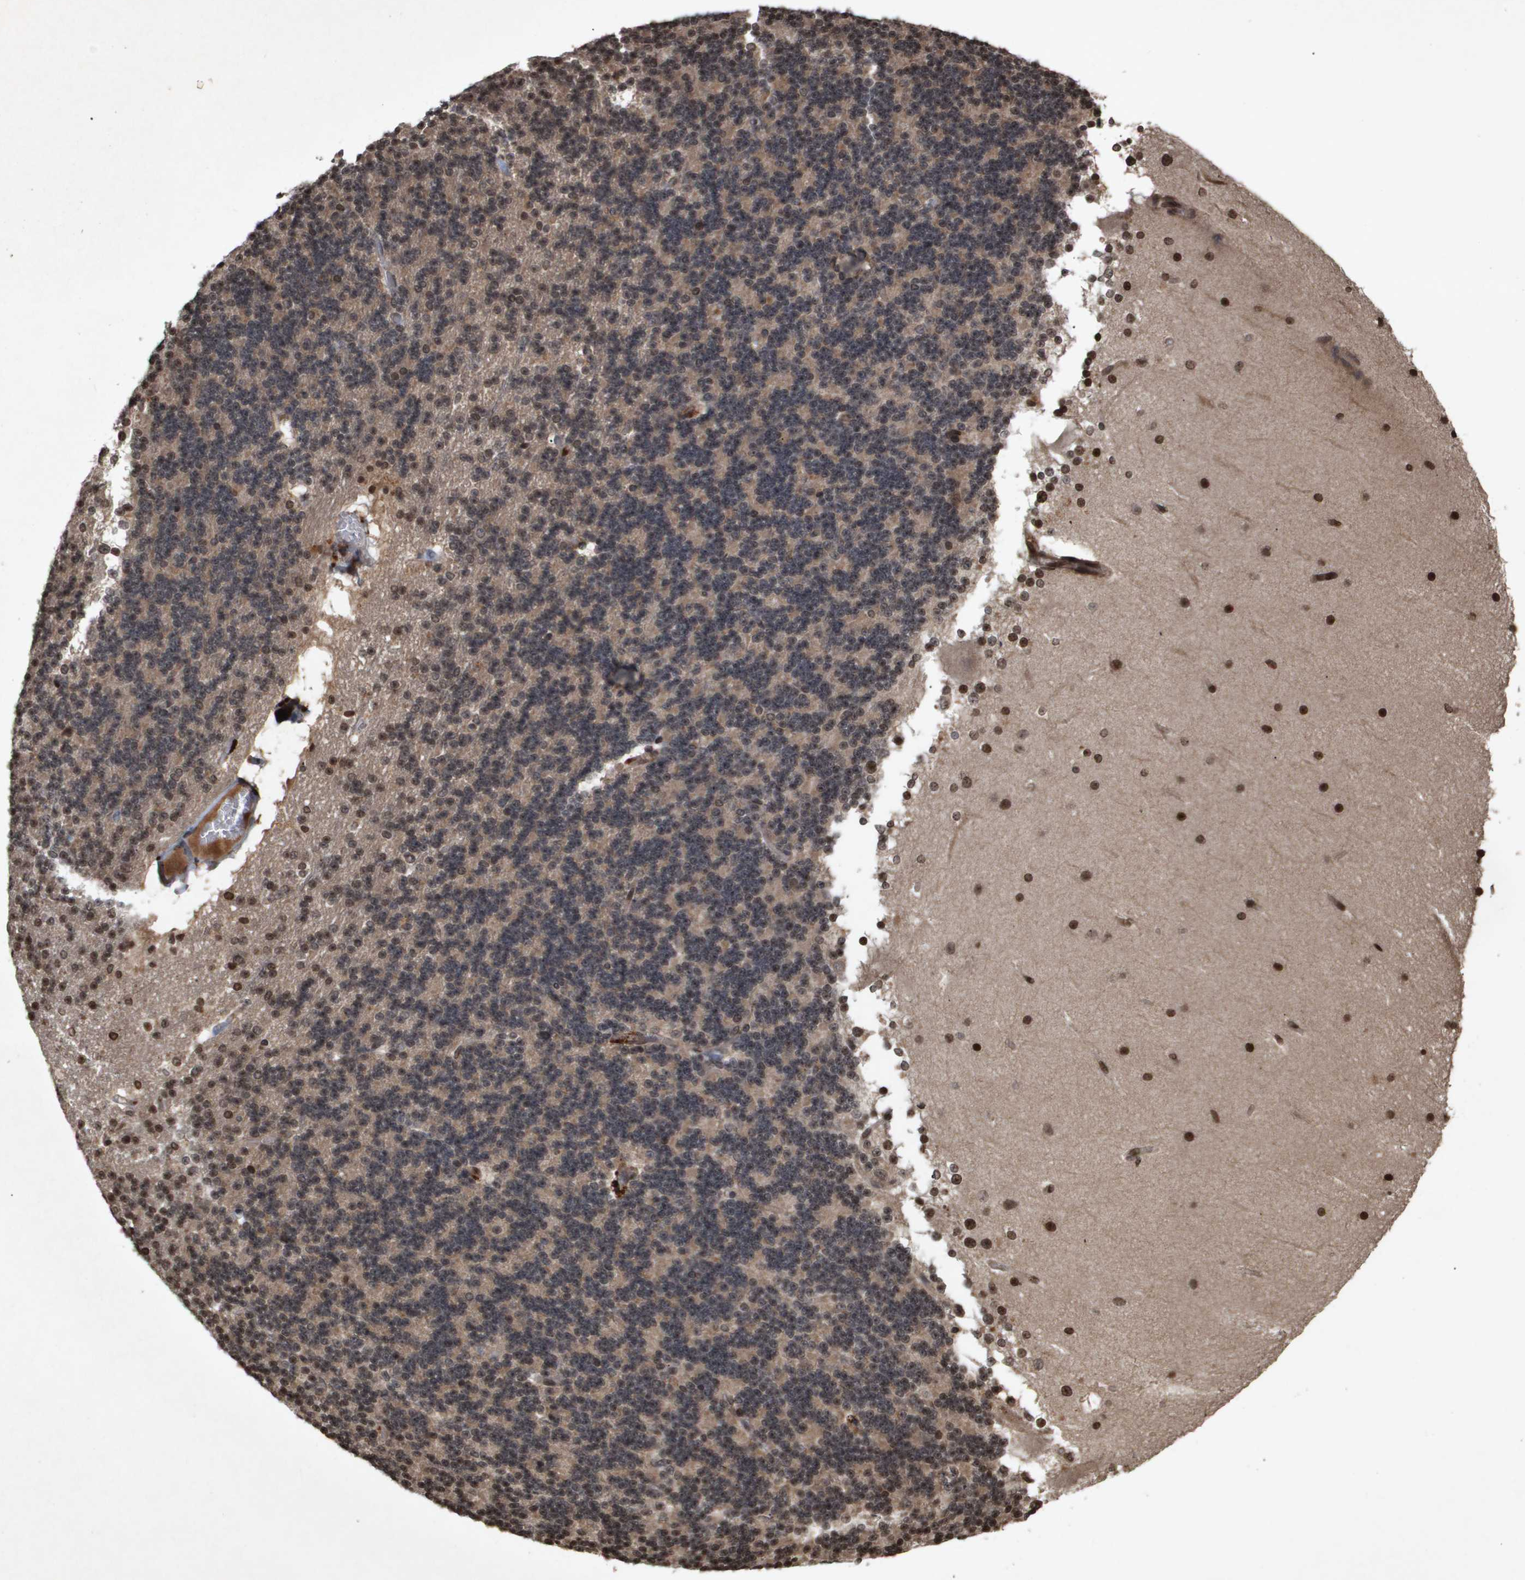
{"staining": {"intensity": "moderate", "quantity": "<25%", "location": "cytoplasmic/membranous,nuclear"}, "tissue": "cerebellum", "cell_type": "Cells in granular layer", "image_type": "normal", "snomed": [{"axis": "morphology", "description": "Normal tissue, NOS"}, {"axis": "topography", "description": "Cerebellum"}], "caption": "This histopathology image reveals immunohistochemistry (IHC) staining of benign cerebellum, with low moderate cytoplasmic/membranous,nuclear expression in approximately <25% of cells in granular layer.", "gene": "HSPA6", "patient": {"sex": "female", "age": 19}}